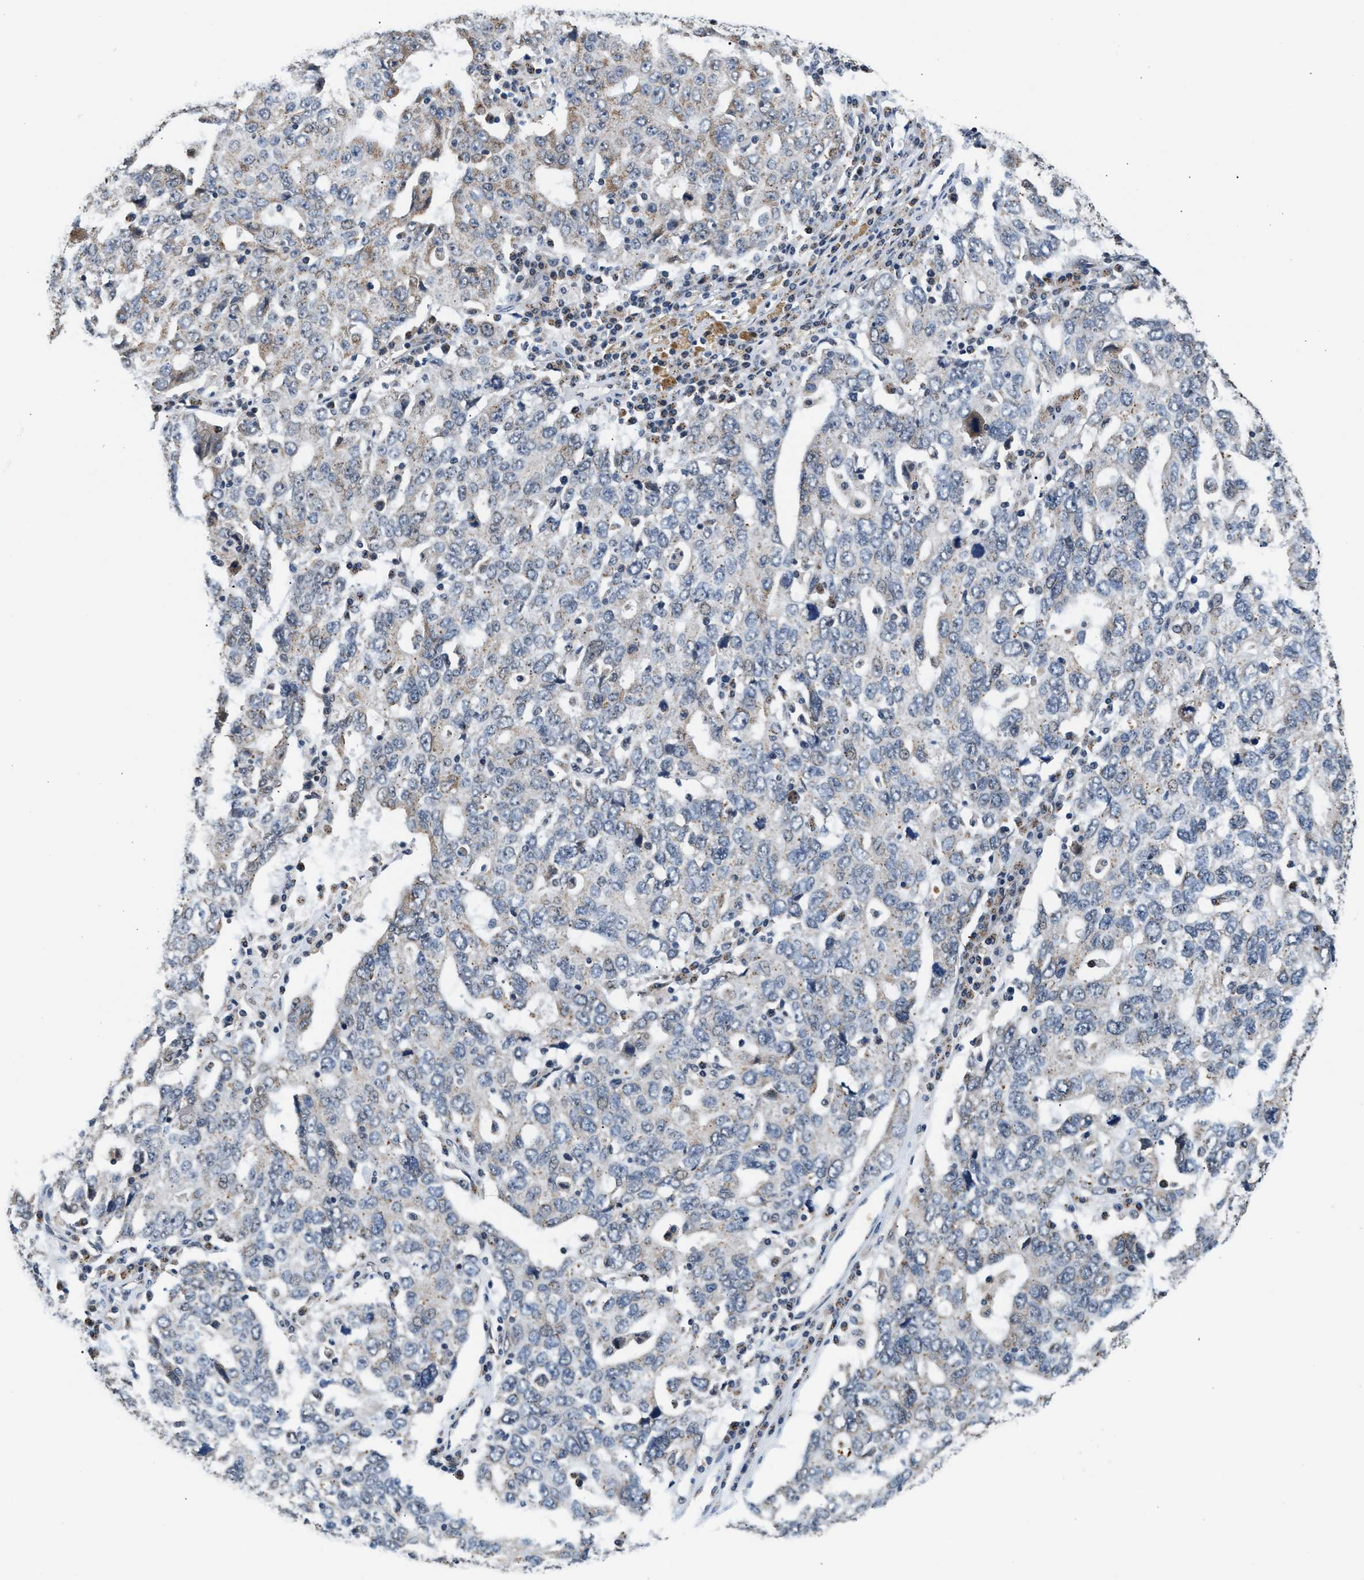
{"staining": {"intensity": "weak", "quantity": "<25%", "location": "cytoplasmic/membranous"}, "tissue": "ovarian cancer", "cell_type": "Tumor cells", "image_type": "cancer", "snomed": [{"axis": "morphology", "description": "Carcinoma, endometroid"}, {"axis": "topography", "description": "Ovary"}], "caption": "Protein analysis of ovarian cancer (endometroid carcinoma) demonstrates no significant positivity in tumor cells. The staining was performed using DAB (3,3'-diaminobenzidine) to visualize the protein expression in brown, while the nuclei were stained in blue with hematoxylin (Magnification: 20x).", "gene": "KCNMB2", "patient": {"sex": "female", "age": 62}}